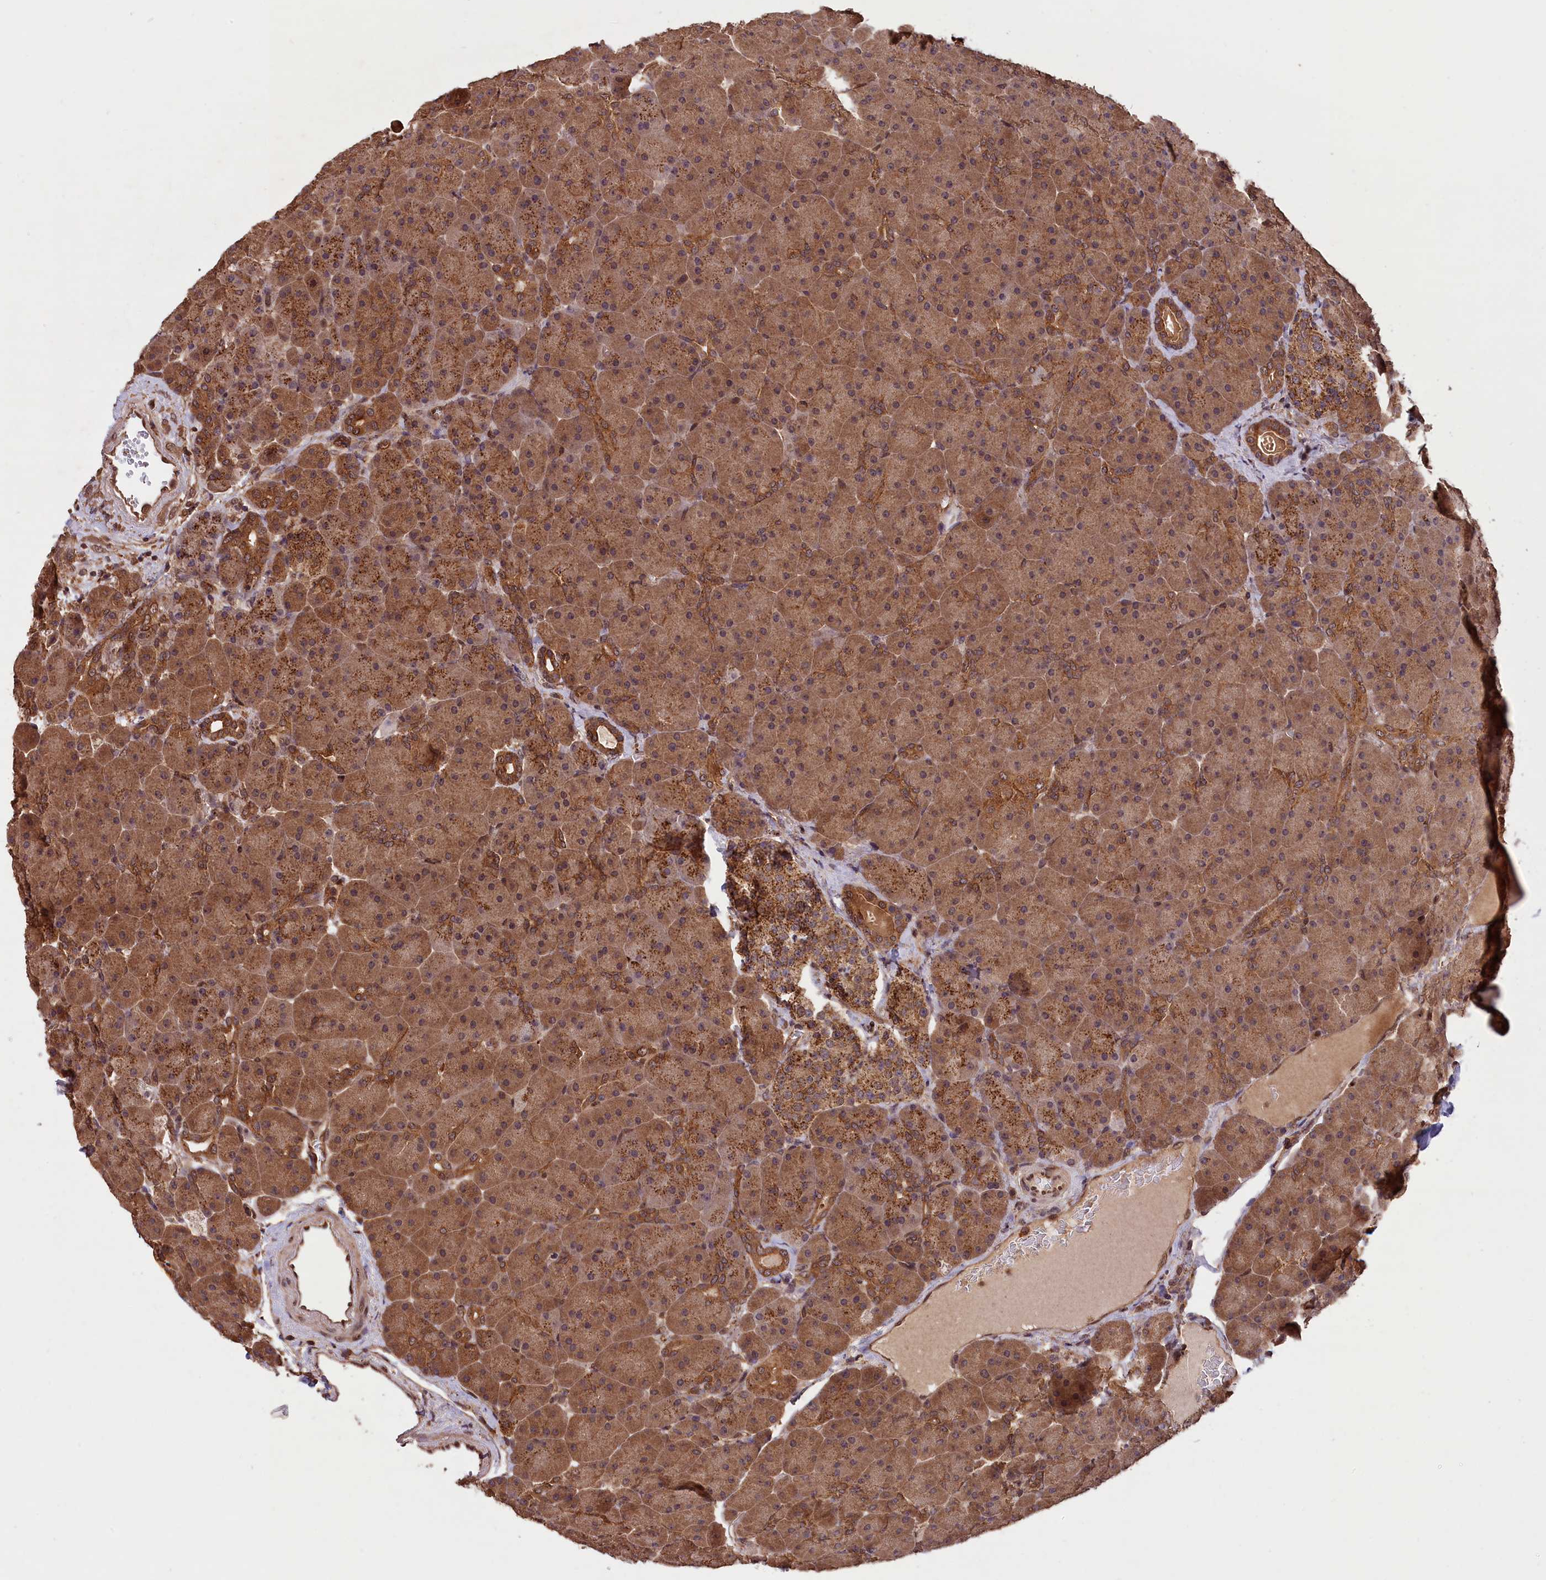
{"staining": {"intensity": "strong", "quantity": ">75%", "location": "cytoplasmic/membranous"}, "tissue": "pancreas", "cell_type": "Exocrine glandular cells", "image_type": "normal", "snomed": [{"axis": "morphology", "description": "Normal tissue, NOS"}, {"axis": "topography", "description": "Pancreas"}], "caption": "Pancreas stained with a brown dye reveals strong cytoplasmic/membranous positive expression in about >75% of exocrine glandular cells.", "gene": "IST1", "patient": {"sex": "male", "age": 66}}